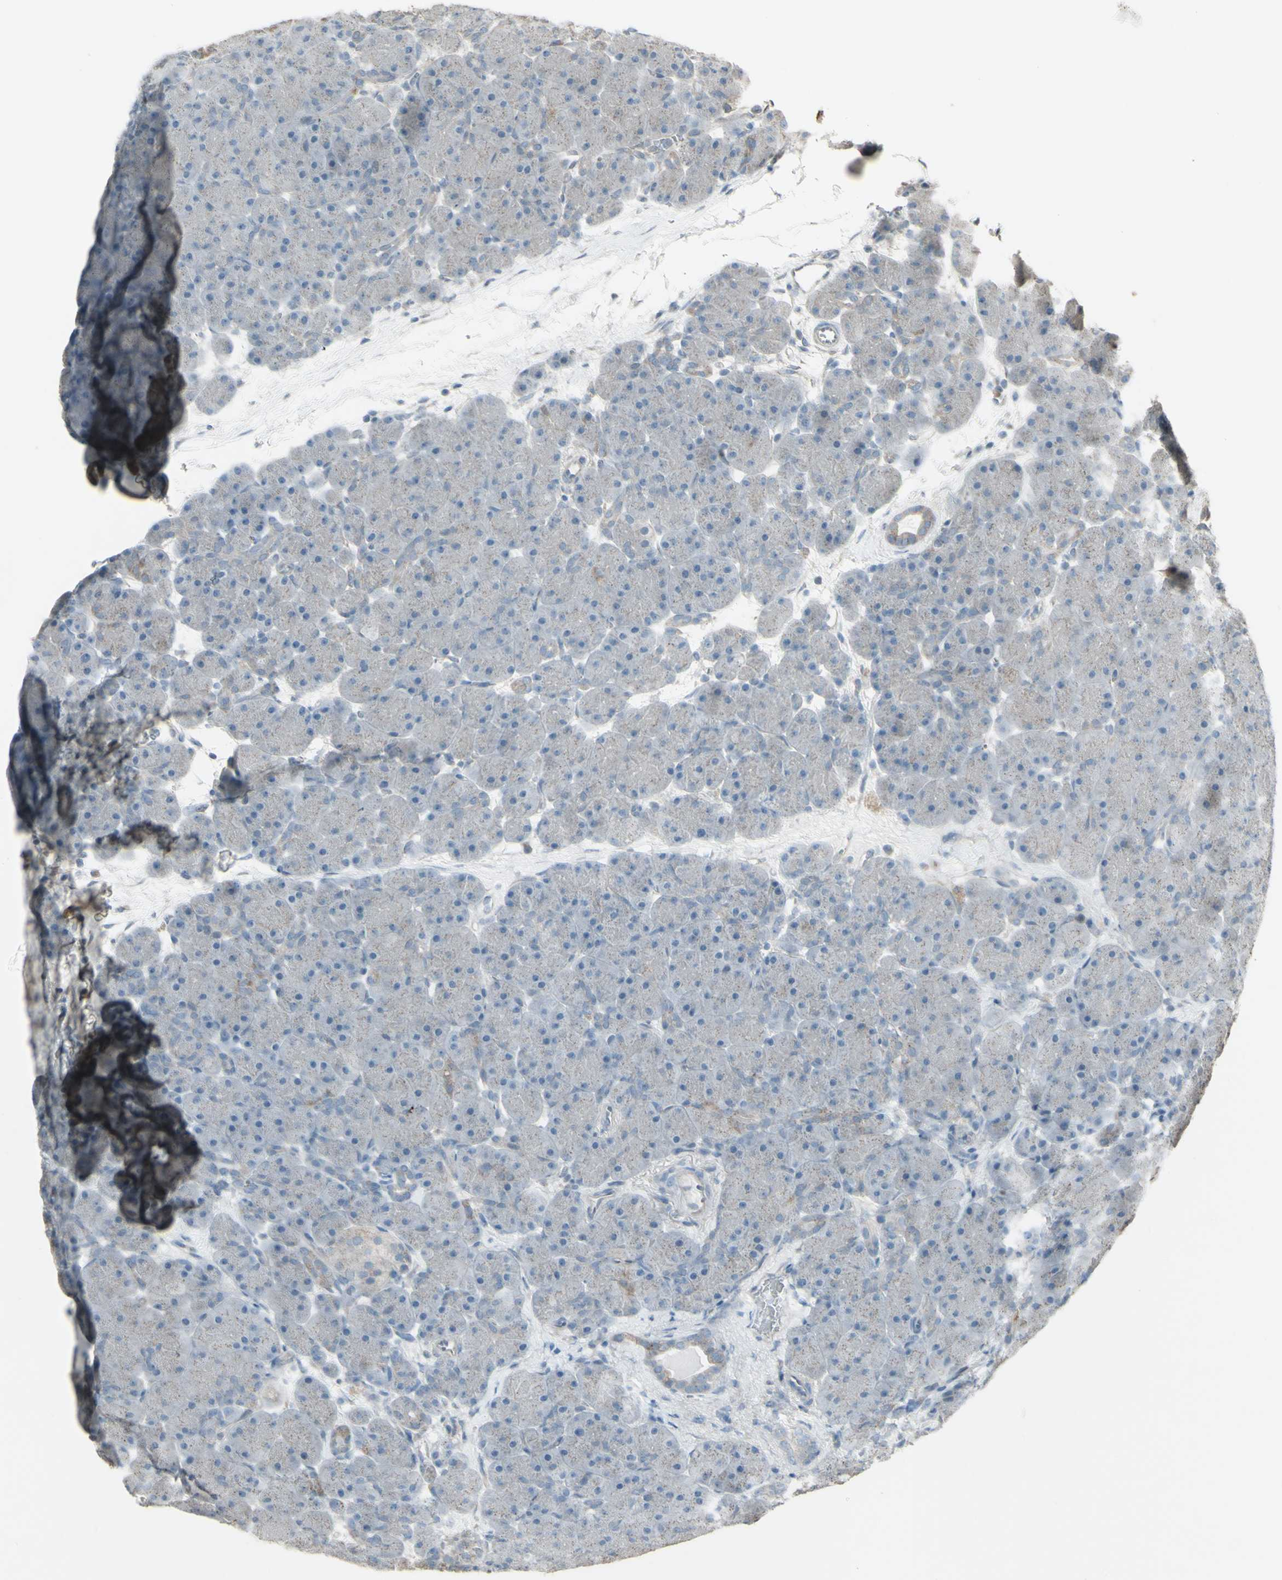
{"staining": {"intensity": "negative", "quantity": "none", "location": "none"}, "tissue": "pancreas", "cell_type": "Exocrine glandular cells", "image_type": "normal", "snomed": [{"axis": "morphology", "description": "Normal tissue, NOS"}, {"axis": "topography", "description": "Pancreas"}], "caption": "Pancreas was stained to show a protein in brown. There is no significant staining in exocrine glandular cells. (DAB (3,3'-diaminobenzidine) IHC visualized using brightfield microscopy, high magnification).", "gene": "ENSG00000285526", "patient": {"sex": "male", "age": 66}}